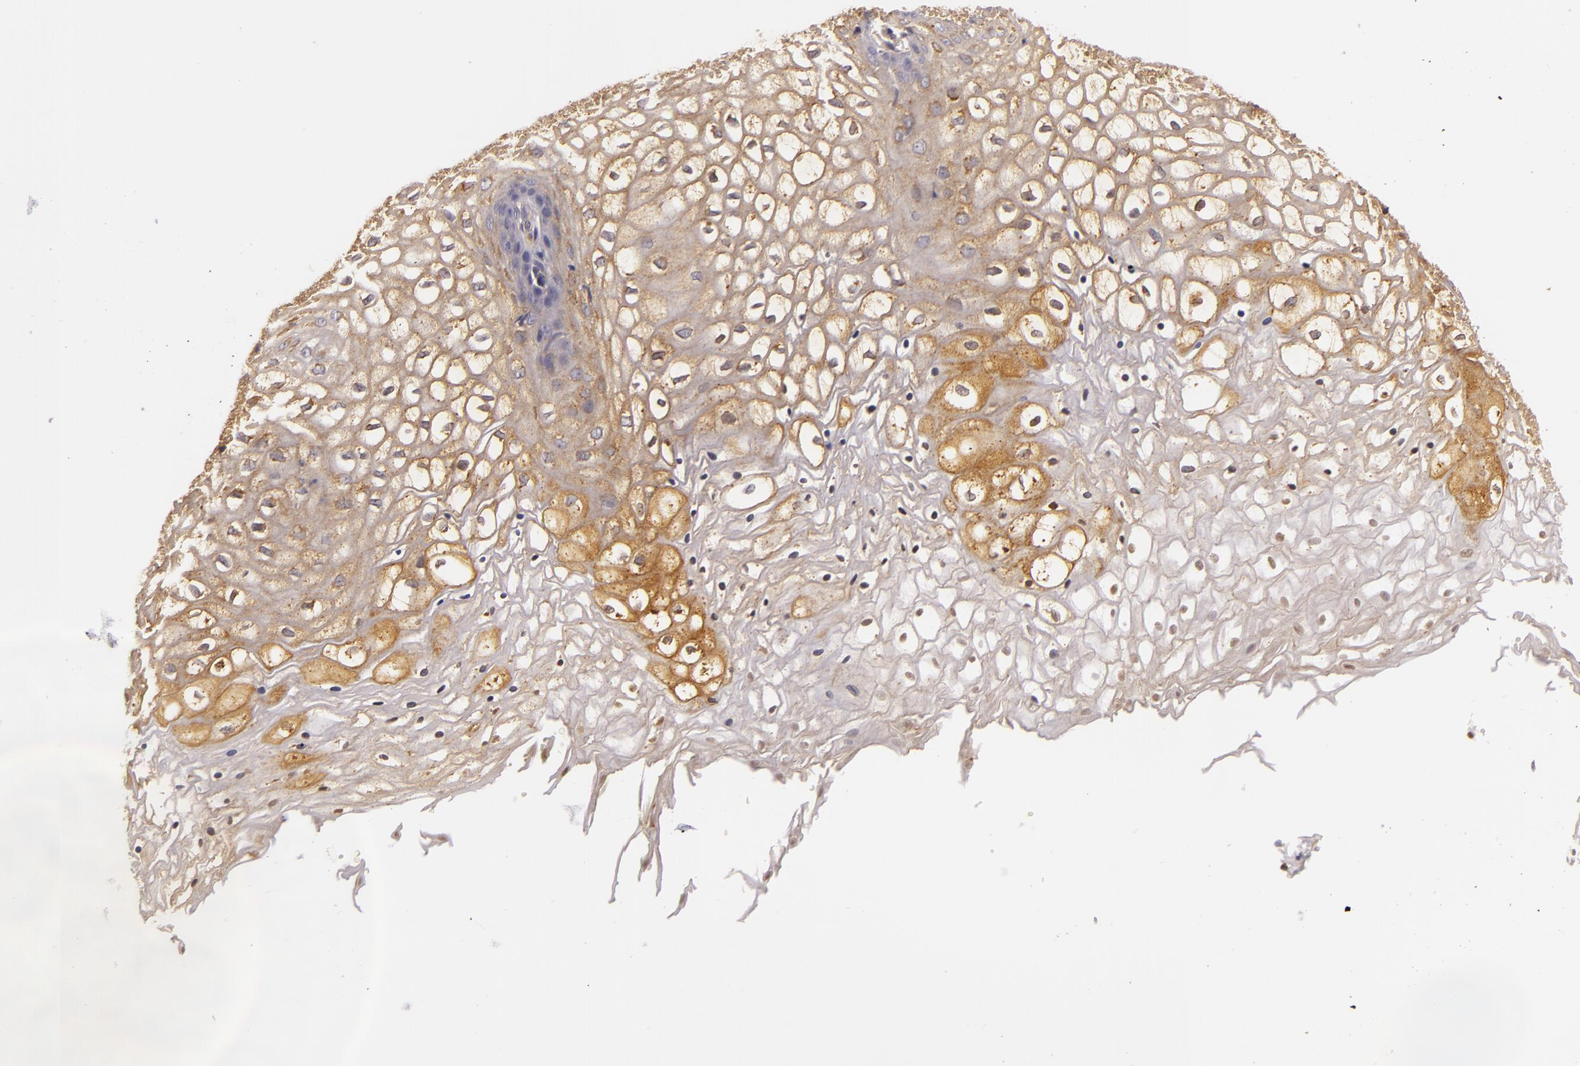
{"staining": {"intensity": "moderate", "quantity": ">75%", "location": "cytoplasmic/membranous"}, "tissue": "vagina", "cell_type": "Squamous epithelial cells", "image_type": "normal", "snomed": [{"axis": "morphology", "description": "Normal tissue, NOS"}, {"axis": "topography", "description": "Vagina"}], "caption": "Squamous epithelial cells demonstrate moderate cytoplasmic/membranous positivity in approximately >75% of cells in benign vagina. (Brightfield microscopy of DAB IHC at high magnification).", "gene": "TOM1", "patient": {"sex": "female", "age": 34}}